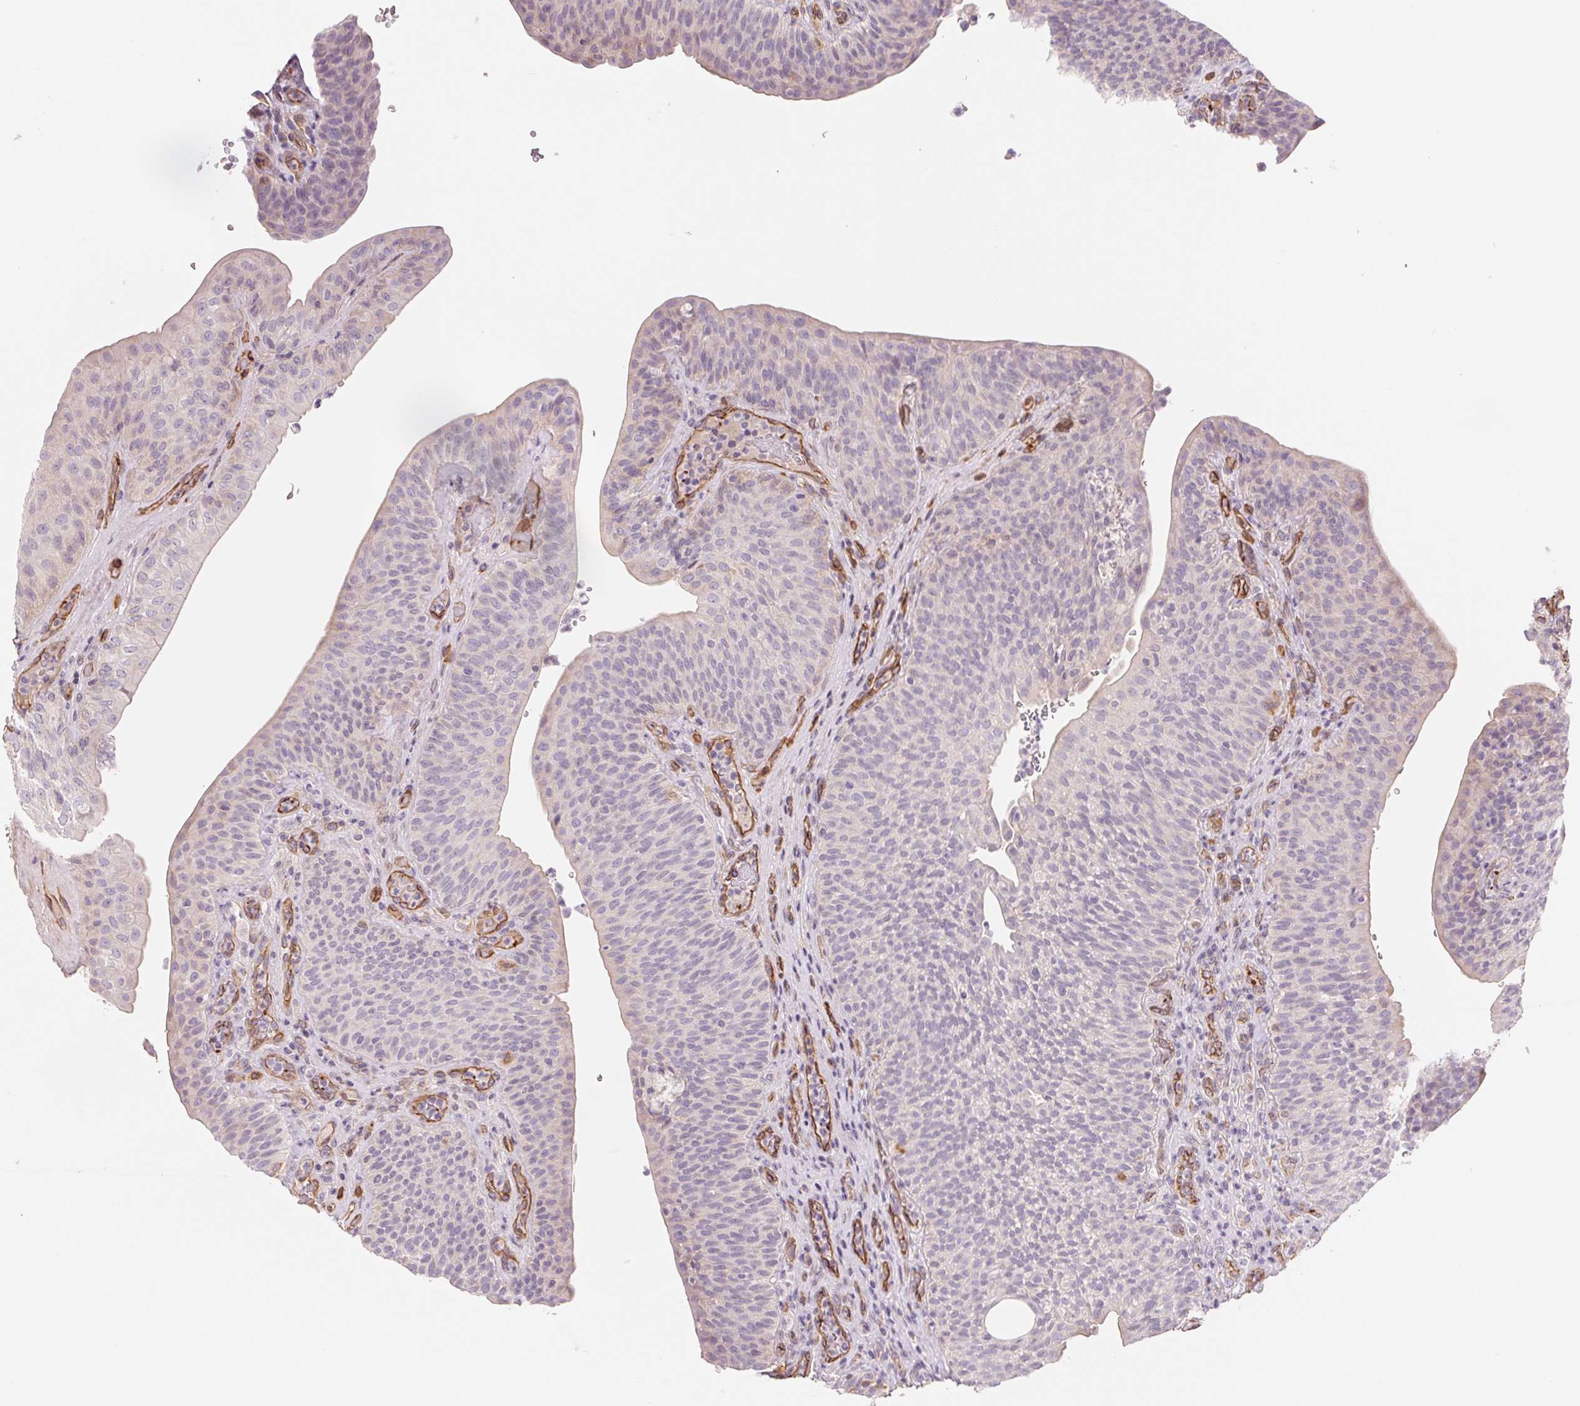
{"staining": {"intensity": "negative", "quantity": "none", "location": "none"}, "tissue": "urinary bladder", "cell_type": "Urothelial cells", "image_type": "normal", "snomed": [{"axis": "morphology", "description": "Normal tissue, NOS"}, {"axis": "topography", "description": "Urinary bladder"}, {"axis": "topography", "description": "Peripheral nerve tissue"}], "caption": "A high-resolution photomicrograph shows immunohistochemistry (IHC) staining of normal urinary bladder, which reveals no significant staining in urothelial cells. (Stains: DAB immunohistochemistry with hematoxylin counter stain, Microscopy: brightfield microscopy at high magnification).", "gene": "ANKRD13B", "patient": {"sex": "male", "age": 66}}